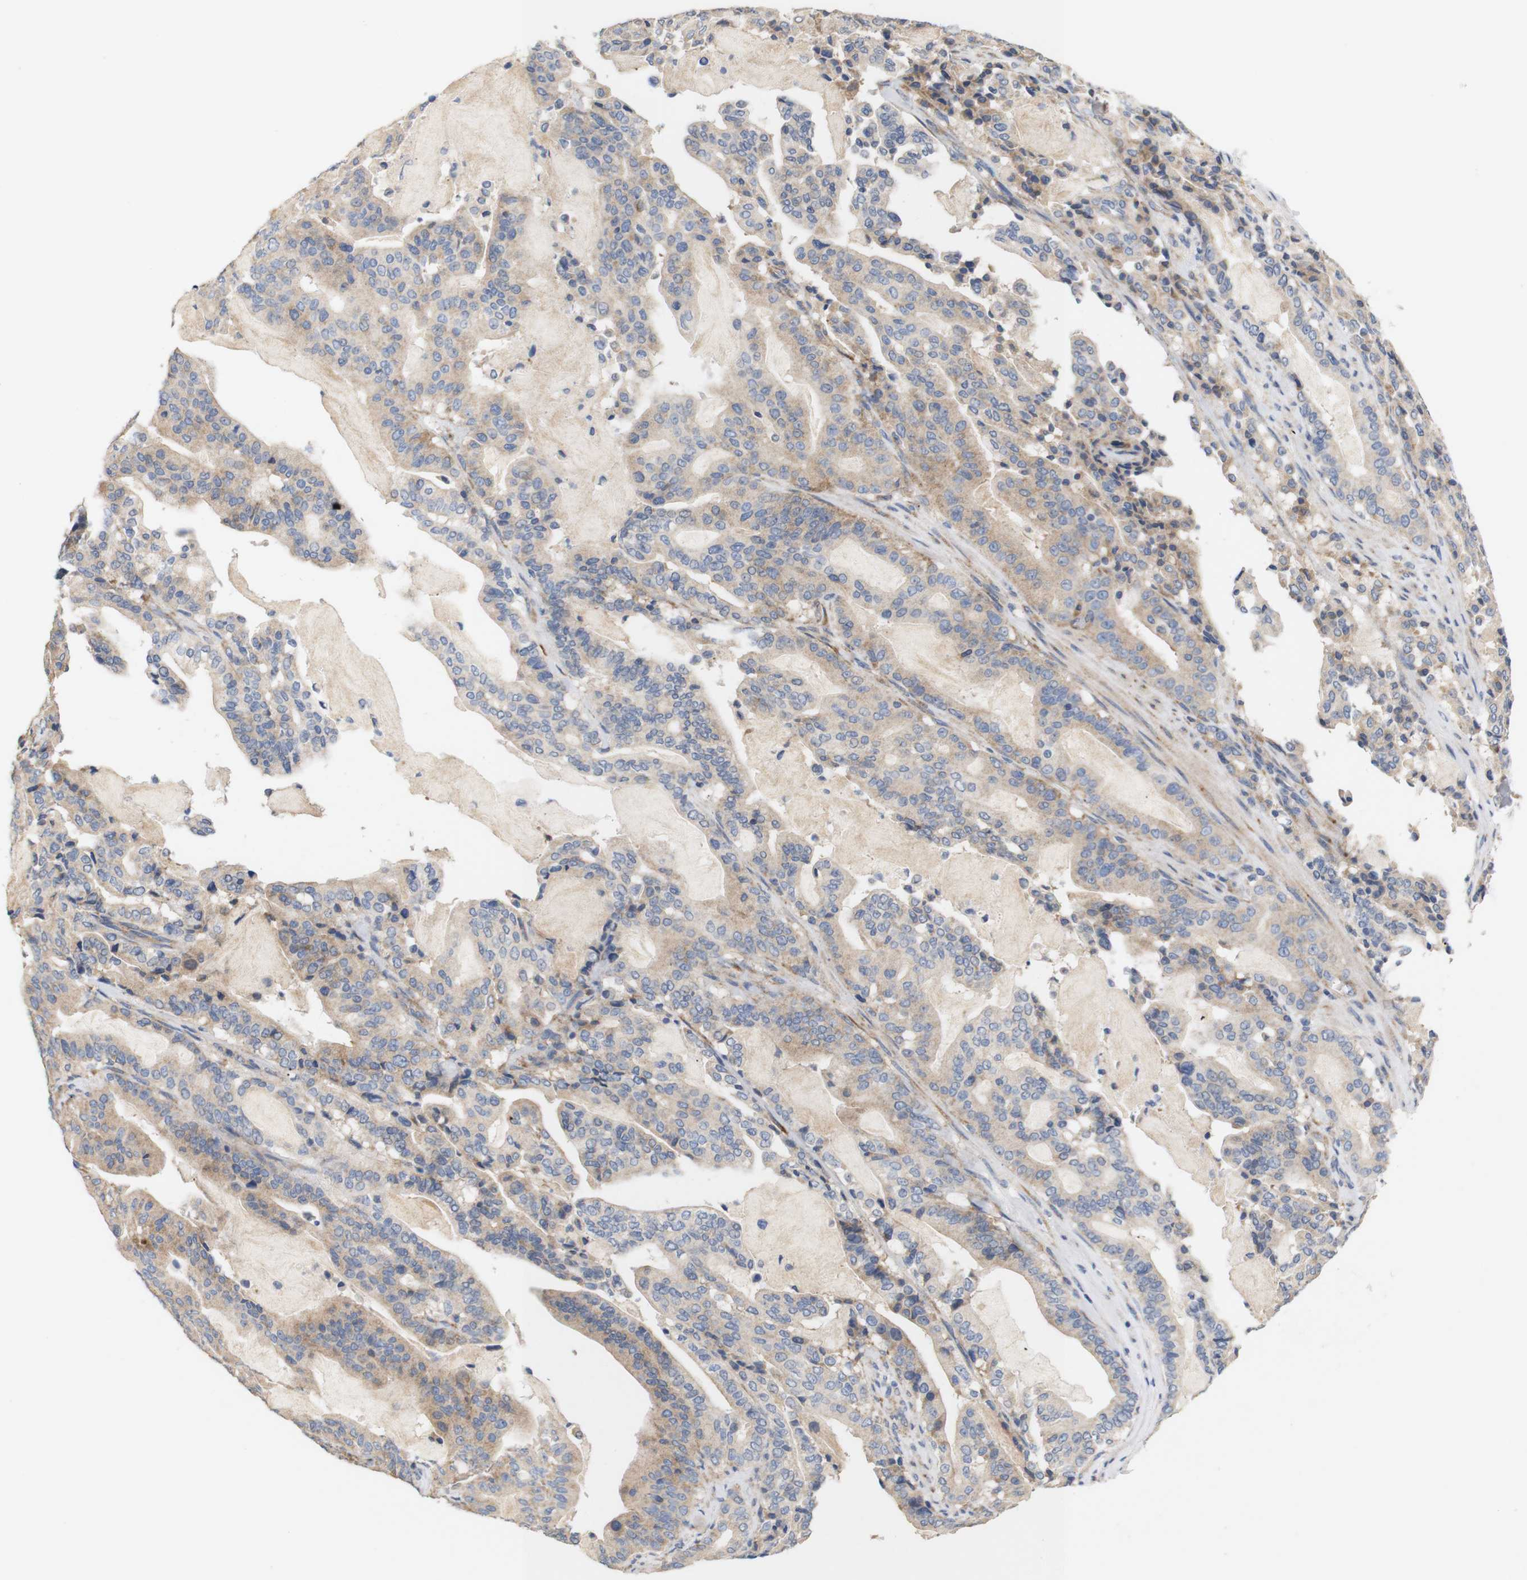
{"staining": {"intensity": "moderate", "quantity": ">75%", "location": "cytoplasmic/membranous"}, "tissue": "pancreatic cancer", "cell_type": "Tumor cells", "image_type": "cancer", "snomed": [{"axis": "morphology", "description": "Adenocarcinoma, NOS"}, {"axis": "topography", "description": "Pancreas"}], "caption": "Tumor cells reveal medium levels of moderate cytoplasmic/membranous expression in about >75% of cells in human pancreatic cancer.", "gene": "TRIM5", "patient": {"sex": "male", "age": 63}}